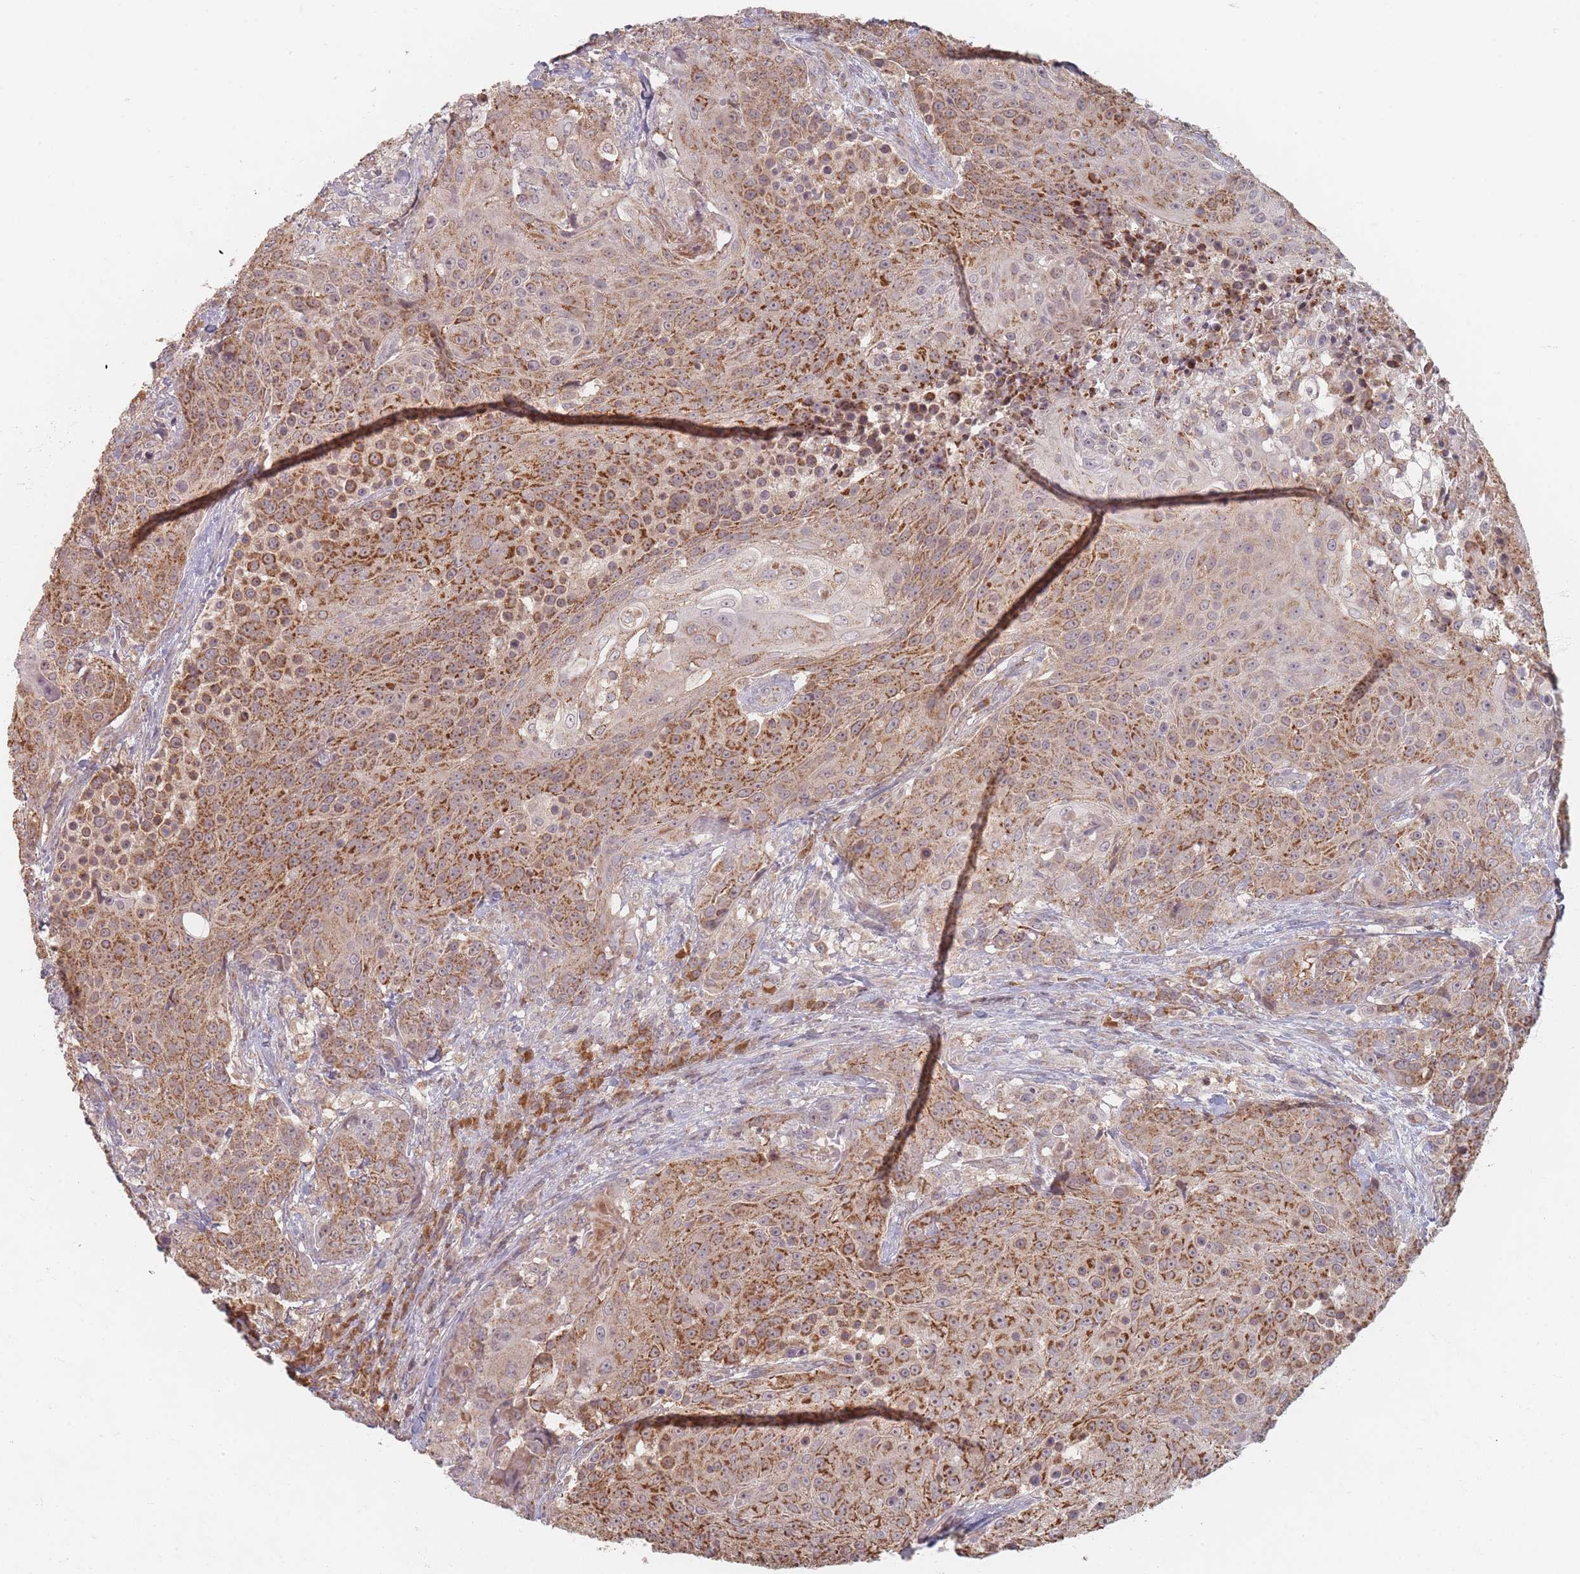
{"staining": {"intensity": "strong", "quantity": ">75%", "location": "cytoplasmic/membranous"}, "tissue": "urothelial cancer", "cell_type": "Tumor cells", "image_type": "cancer", "snomed": [{"axis": "morphology", "description": "Urothelial carcinoma, High grade"}, {"axis": "topography", "description": "Urinary bladder"}], "caption": "High-magnification brightfield microscopy of high-grade urothelial carcinoma stained with DAB (3,3'-diaminobenzidine) (brown) and counterstained with hematoxylin (blue). tumor cells exhibit strong cytoplasmic/membranous expression is present in about>75% of cells. (DAB = brown stain, brightfield microscopy at high magnification).", "gene": "OR2M4", "patient": {"sex": "female", "age": 63}}